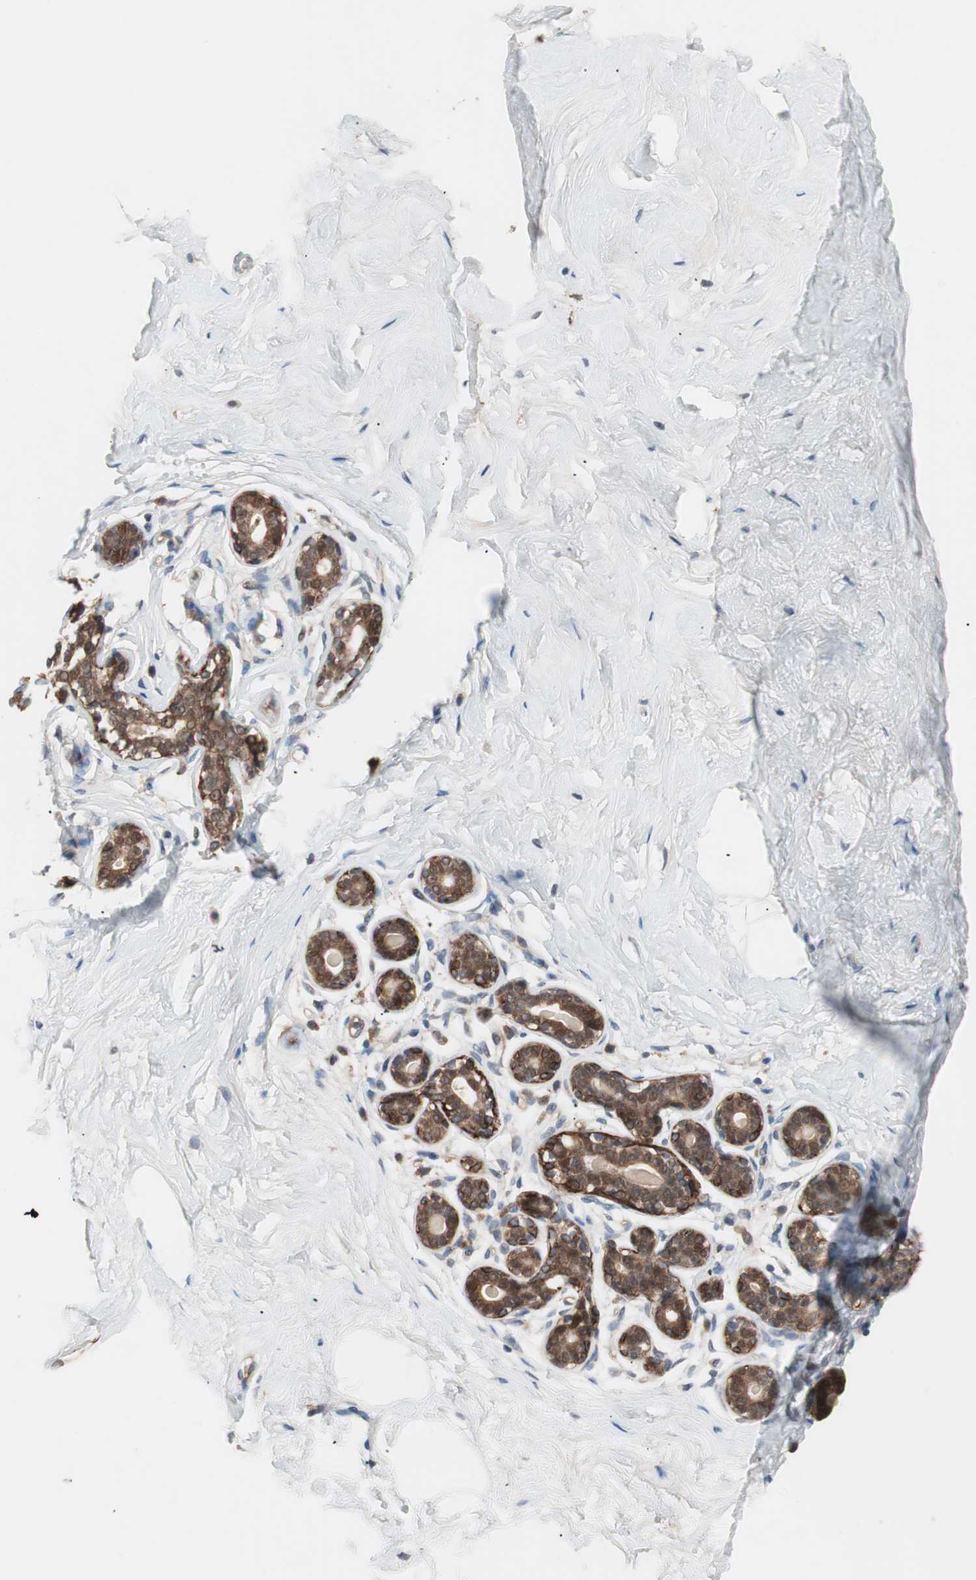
{"staining": {"intensity": "weak", "quantity": "25%-75%", "location": "cytoplasmic/membranous"}, "tissue": "breast", "cell_type": "Adipocytes", "image_type": "normal", "snomed": [{"axis": "morphology", "description": "Normal tissue, NOS"}, {"axis": "topography", "description": "Breast"}], "caption": "Immunohistochemical staining of normal breast reveals low levels of weak cytoplasmic/membranous positivity in approximately 25%-75% of adipocytes. (DAB IHC, brown staining for protein, blue staining for nuclei).", "gene": "HMBS", "patient": {"sex": "female", "age": 23}}